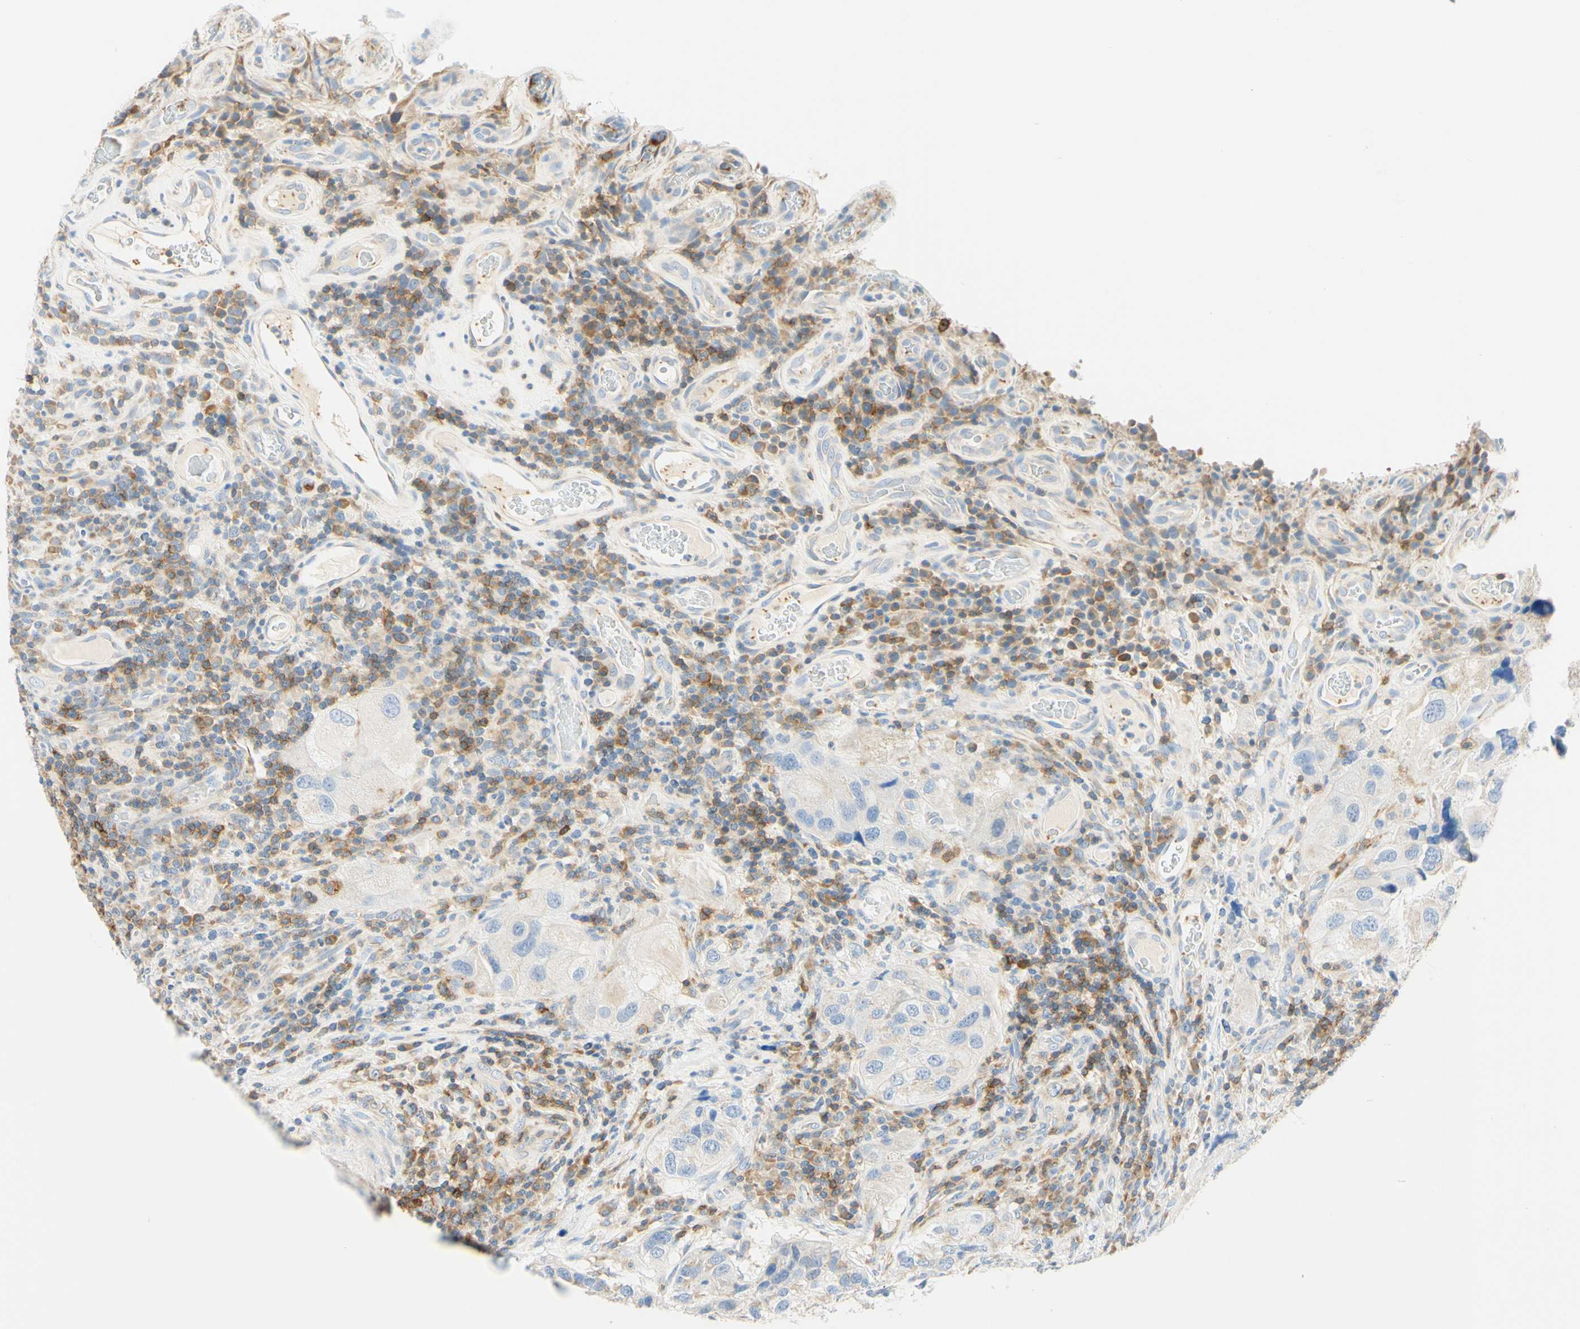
{"staining": {"intensity": "negative", "quantity": "none", "location": "none"}, "tissue": "urothelial cancer", "cell_type": "Tumor cells", "image_type": "cancer", "snomed": [{"axis": "morphology", "description": "Urothelial carcinoma, High grade"}, {"axis": "topography", "description": "Urinary bladder"}], "caption": "Urothelial cancer stained for a protein using IHC displays no staining tumor cells.", "gene": "LAT", "patient": {"sex": "female", "age": 64}}